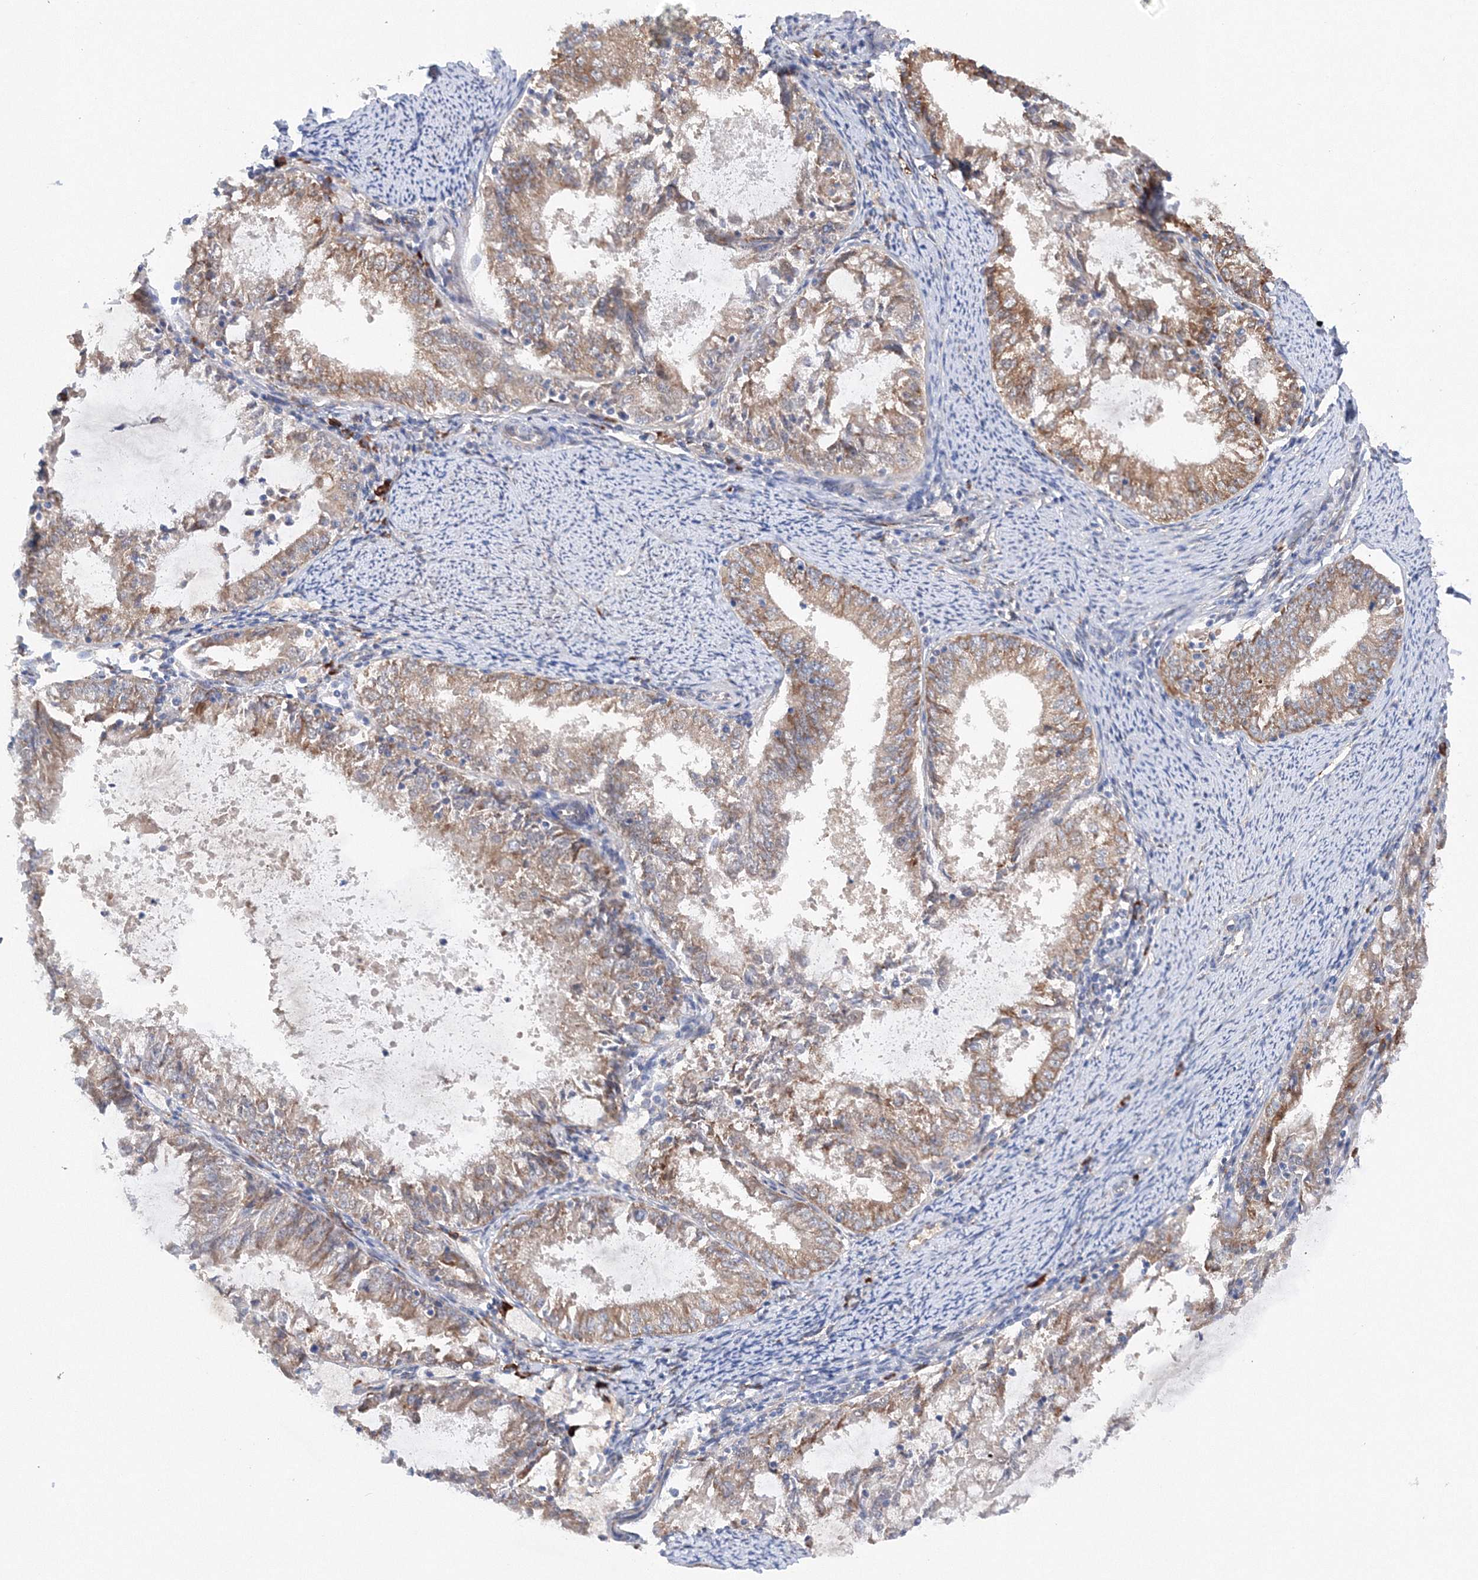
{"staining": {"intensity": "moderate", "quantity": "25%-75%", "location": "cytoplasmic/membranous"}, "tissue": "endometrial cancer", "cell_type": "Tumor cells", "image_type": "cancer", "snomed": [{"axis": "morphology", "description": "Adenocarcinoma, NOS"}, {"axis": "topography", "description": "Endometrium"}], "caption": "Immunohistochemical staining of human endometrial cancer reveals moderate cytoplasmic/membranous protein staining in approximately 25%-75% of tumor cells.", "gene": "DIS3L2", "patient": {"sex": "female", "age": 57}}